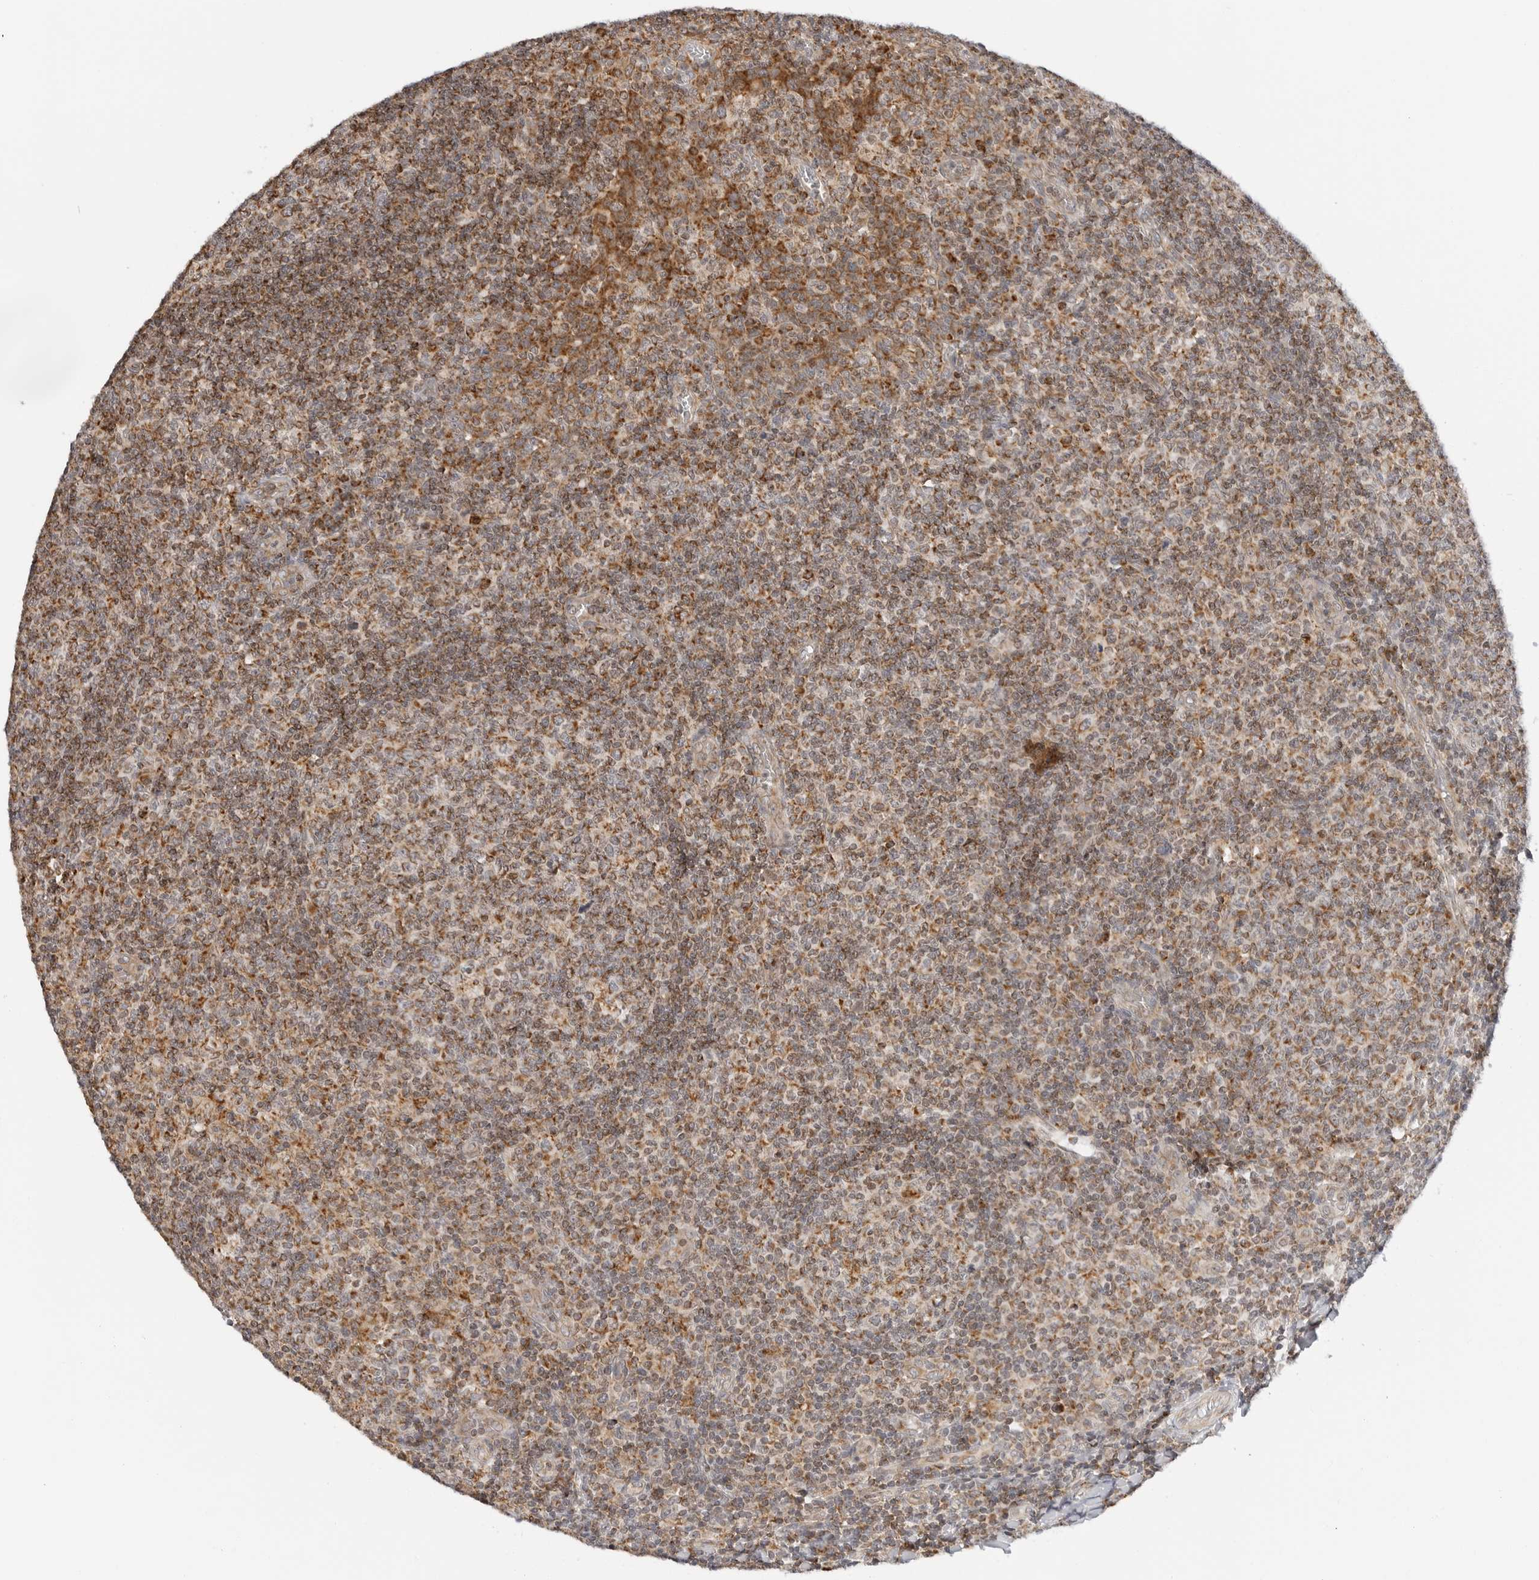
{"staining": {"intensity": "moderate", "quantity": ">75%", "location": "cytoplasmic/membranous"}, "tissue": "tonsil", "cell_type": "Germinal center cells", "image_type": "normal", "snomed": [{"axis": "morphology", "description": "Normal tissue, NOS"}, {"axis": "topography", "description": "Tonsil"}], "caption": "About >75% of germinal center cells in unremarkable human tonsil display moderate cytoplasmic/membranous protein staining as visualized by brown immunohistochemical staining.", "gene": "DYRK4", "patient": {"sex": "female", "age": 19}}